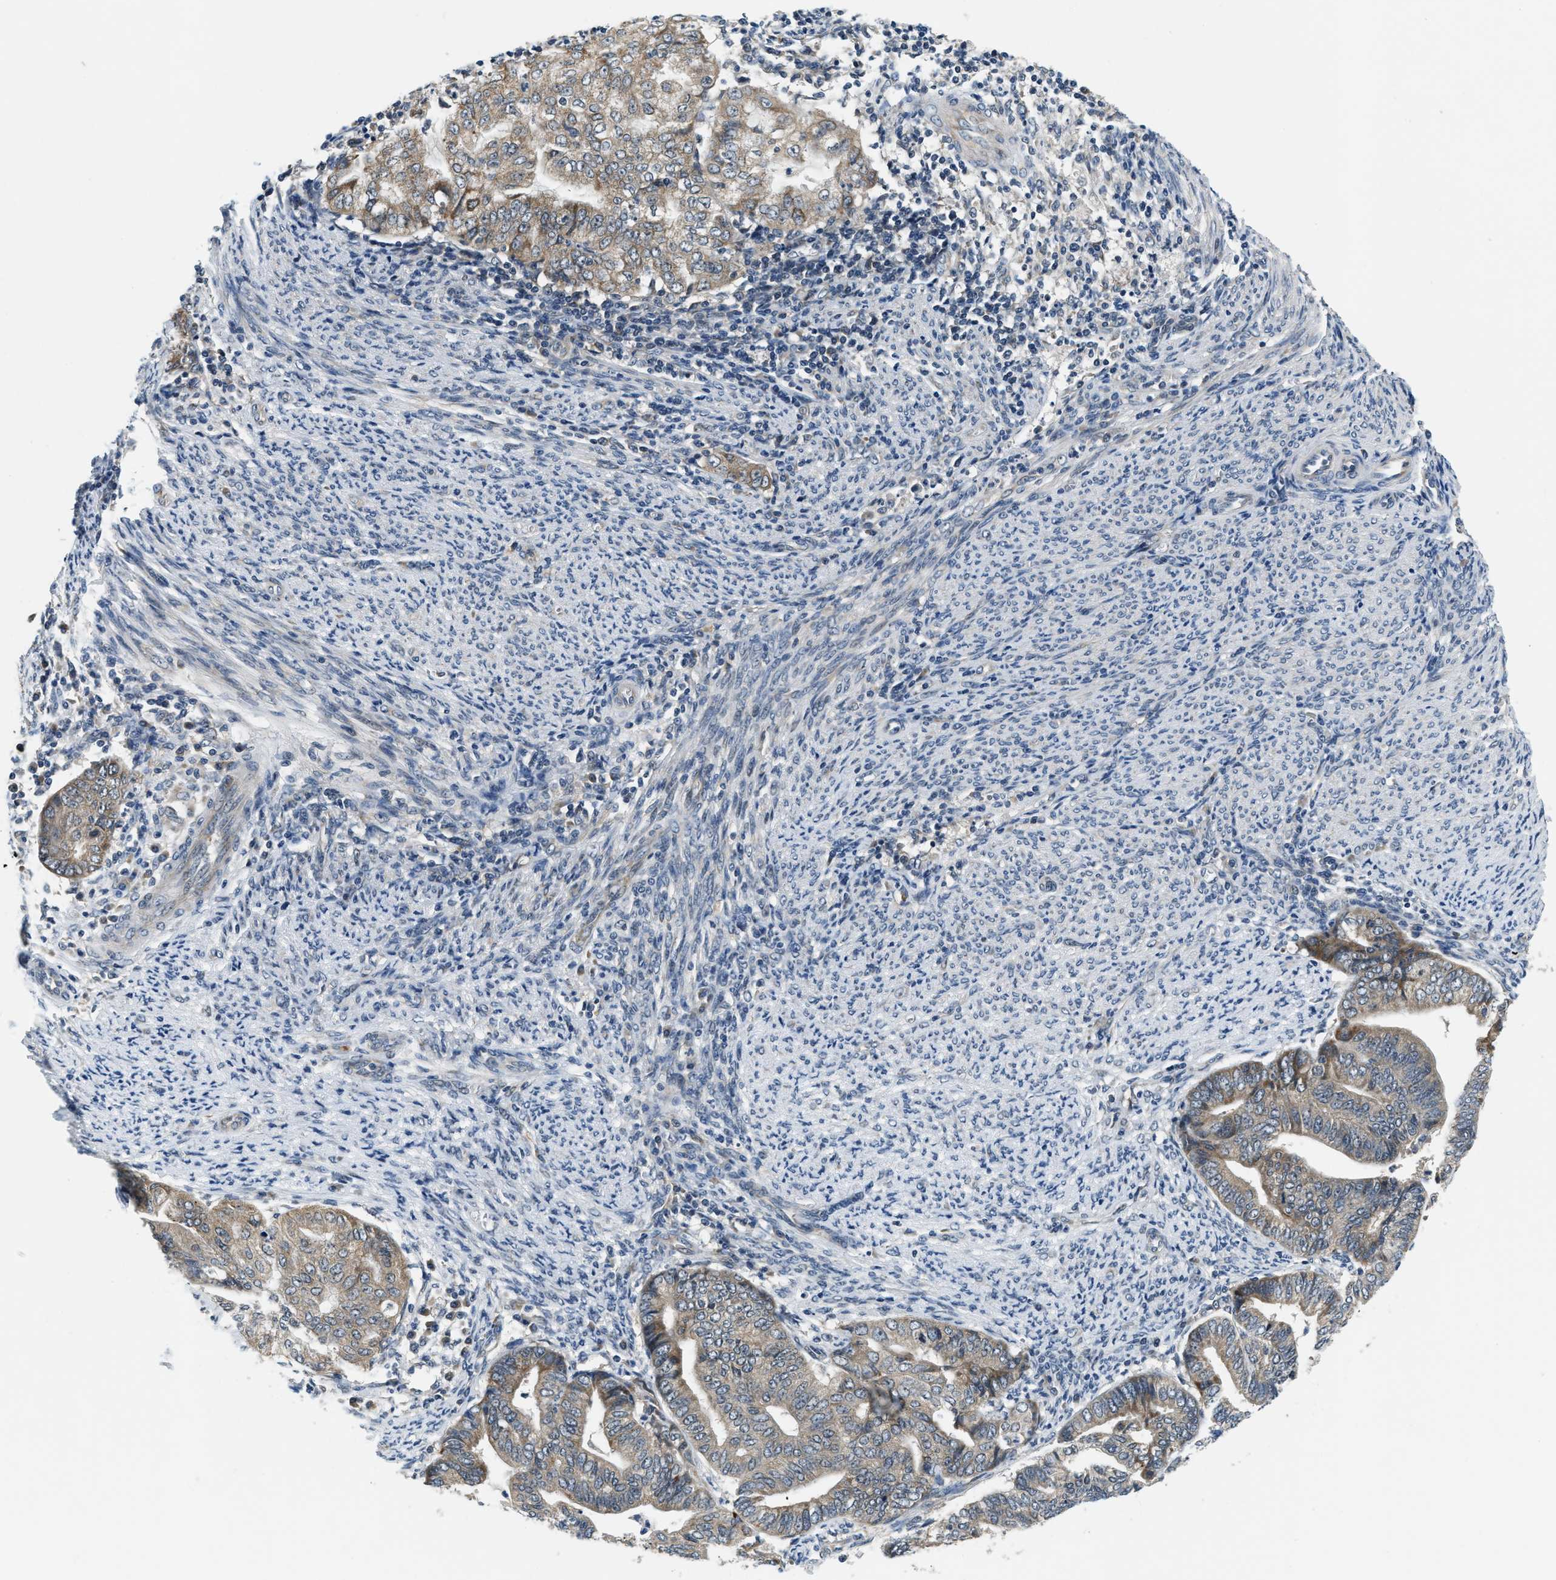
{"staining": {"intensity": "weak", "quantity": ">75%", "location": "cytoplasmic/membranous"}, "tissue": "endometrial cancer", "cell_type": "Tumor cells", "image_type": "cancer", "snomed": [{"axis": "morphology", "description": "Adenocarcinoma, NOS"}, {"axis": "topography", "description": "Endometrium"}], "caption": "Protein analysis of endometrial cancer tissue reveals weak cytoplasmic/membranous staining in approximately >75% of tumor cells.", "gene": "YAE1", "patient": {"sex": "female", "age": 79}}